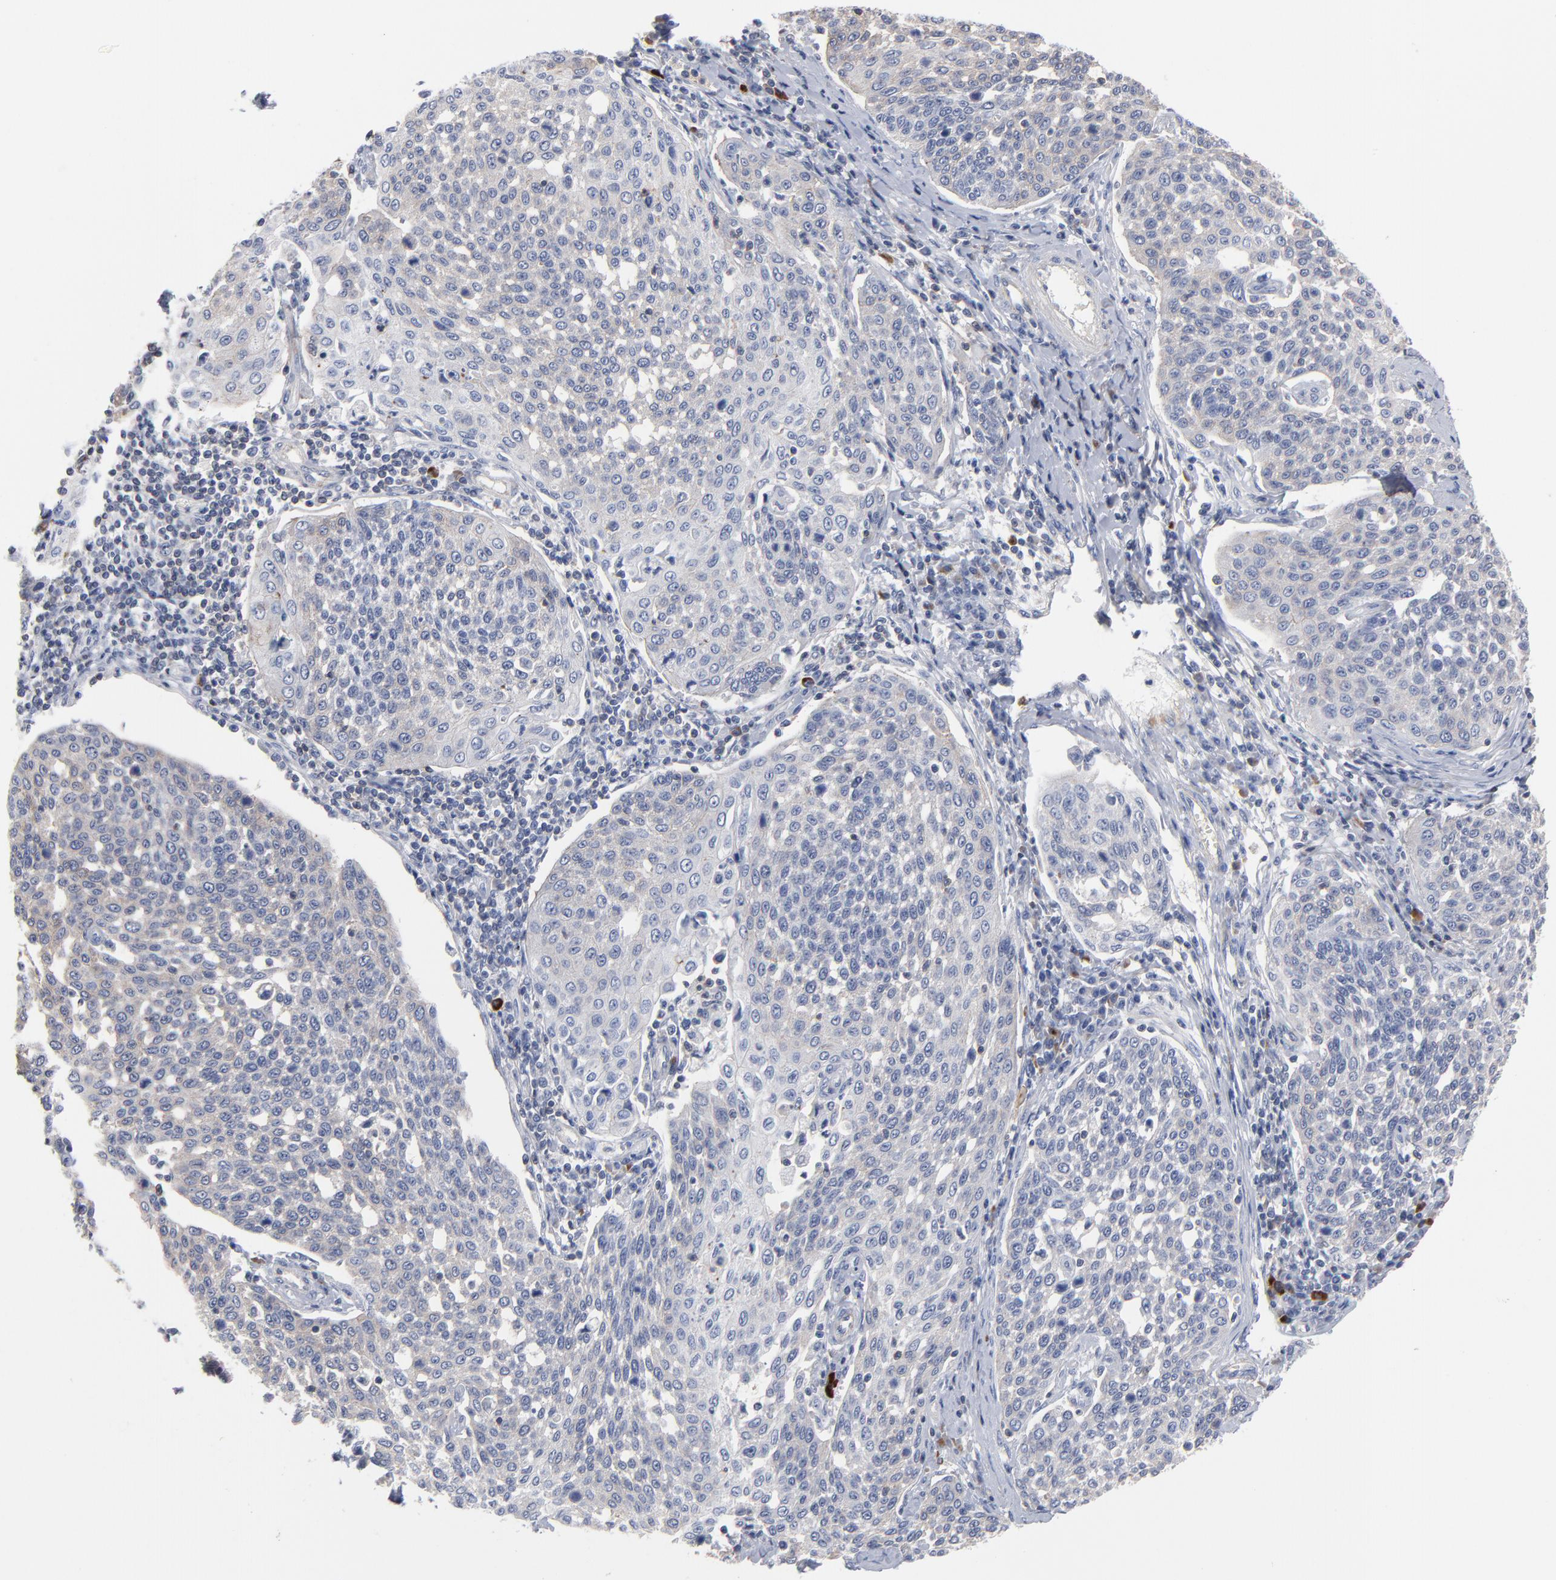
{"staining": {"intensity": "weak", "quantity": "<25%", "location": "cytoplasmic/membranous"}, "tissue": "cervical cancer", "cell_type": "Tumor cells", "image_type": "cancer", "snomed": [{"axis": "morphology", "description": "Squamous cell carcinoma, NOS"}, {"axis": "topography", "description": "Cervix"}], "caption": "Cervical cancer (squamous cell carcinoma) stained for a protein using IHC demonstrates no expression tumor cells.", "gene": "PDLIM2", "patient": {"sex": "female", "age": 34}}